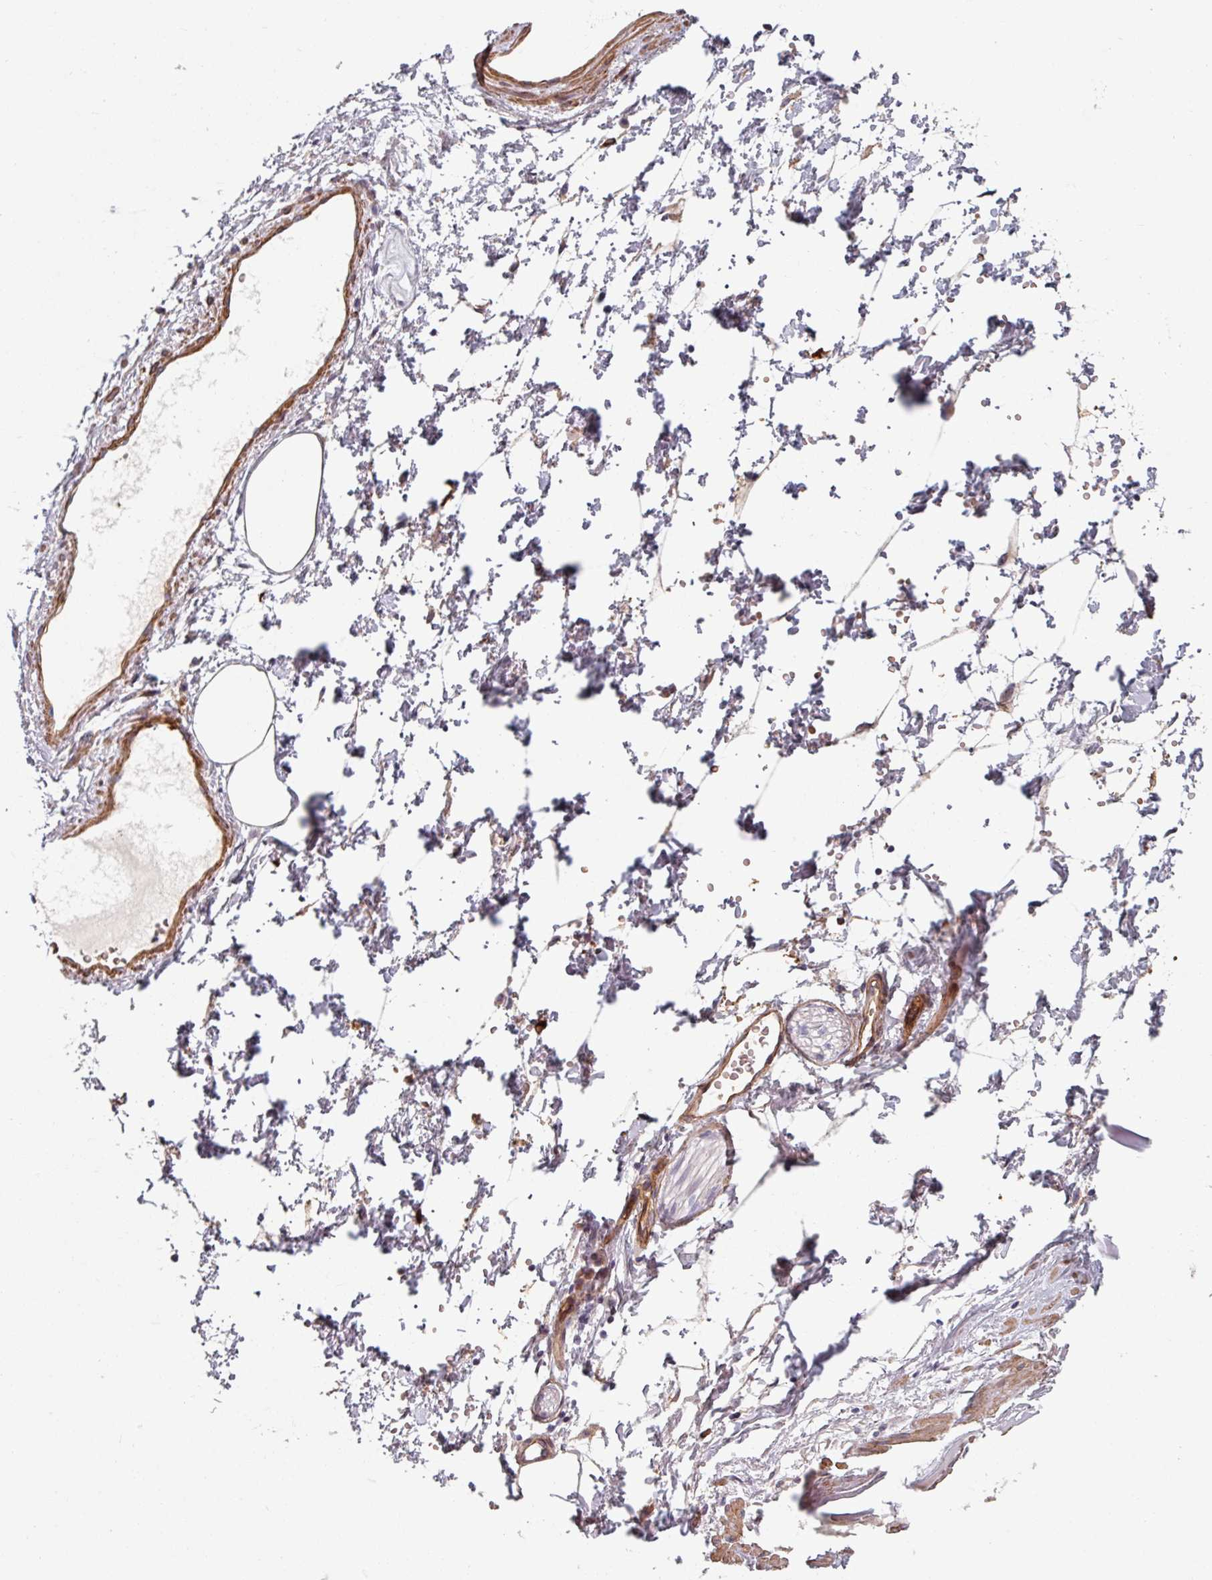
{"staining": {"intensity": "weak", "quantity": "25%-75%", "location": "cytoplasmic/membranous"}, "tissue": "adipose tissue", "cell_type": "Adipocytes", "image_type": "normal", "snomed": [{"axis": "morphology", "description": "Normal tissue, NOS"}, {"axis": "topography", "description": "Prostate"}, {"axis": "topography", "description": "Peripheral nerve tissue"}], "caption": "DAB immunohistochemical staining of unremarkable adipose tissue displays weak cytoplasmic/membranous protein staining in about 25%-75% of adipocytes. Immunohistochemistry stains the protein in brown and the nuclei are stained blue.", "gene": "C4BPB", "patient": {"sex": "male", "age": 55}}